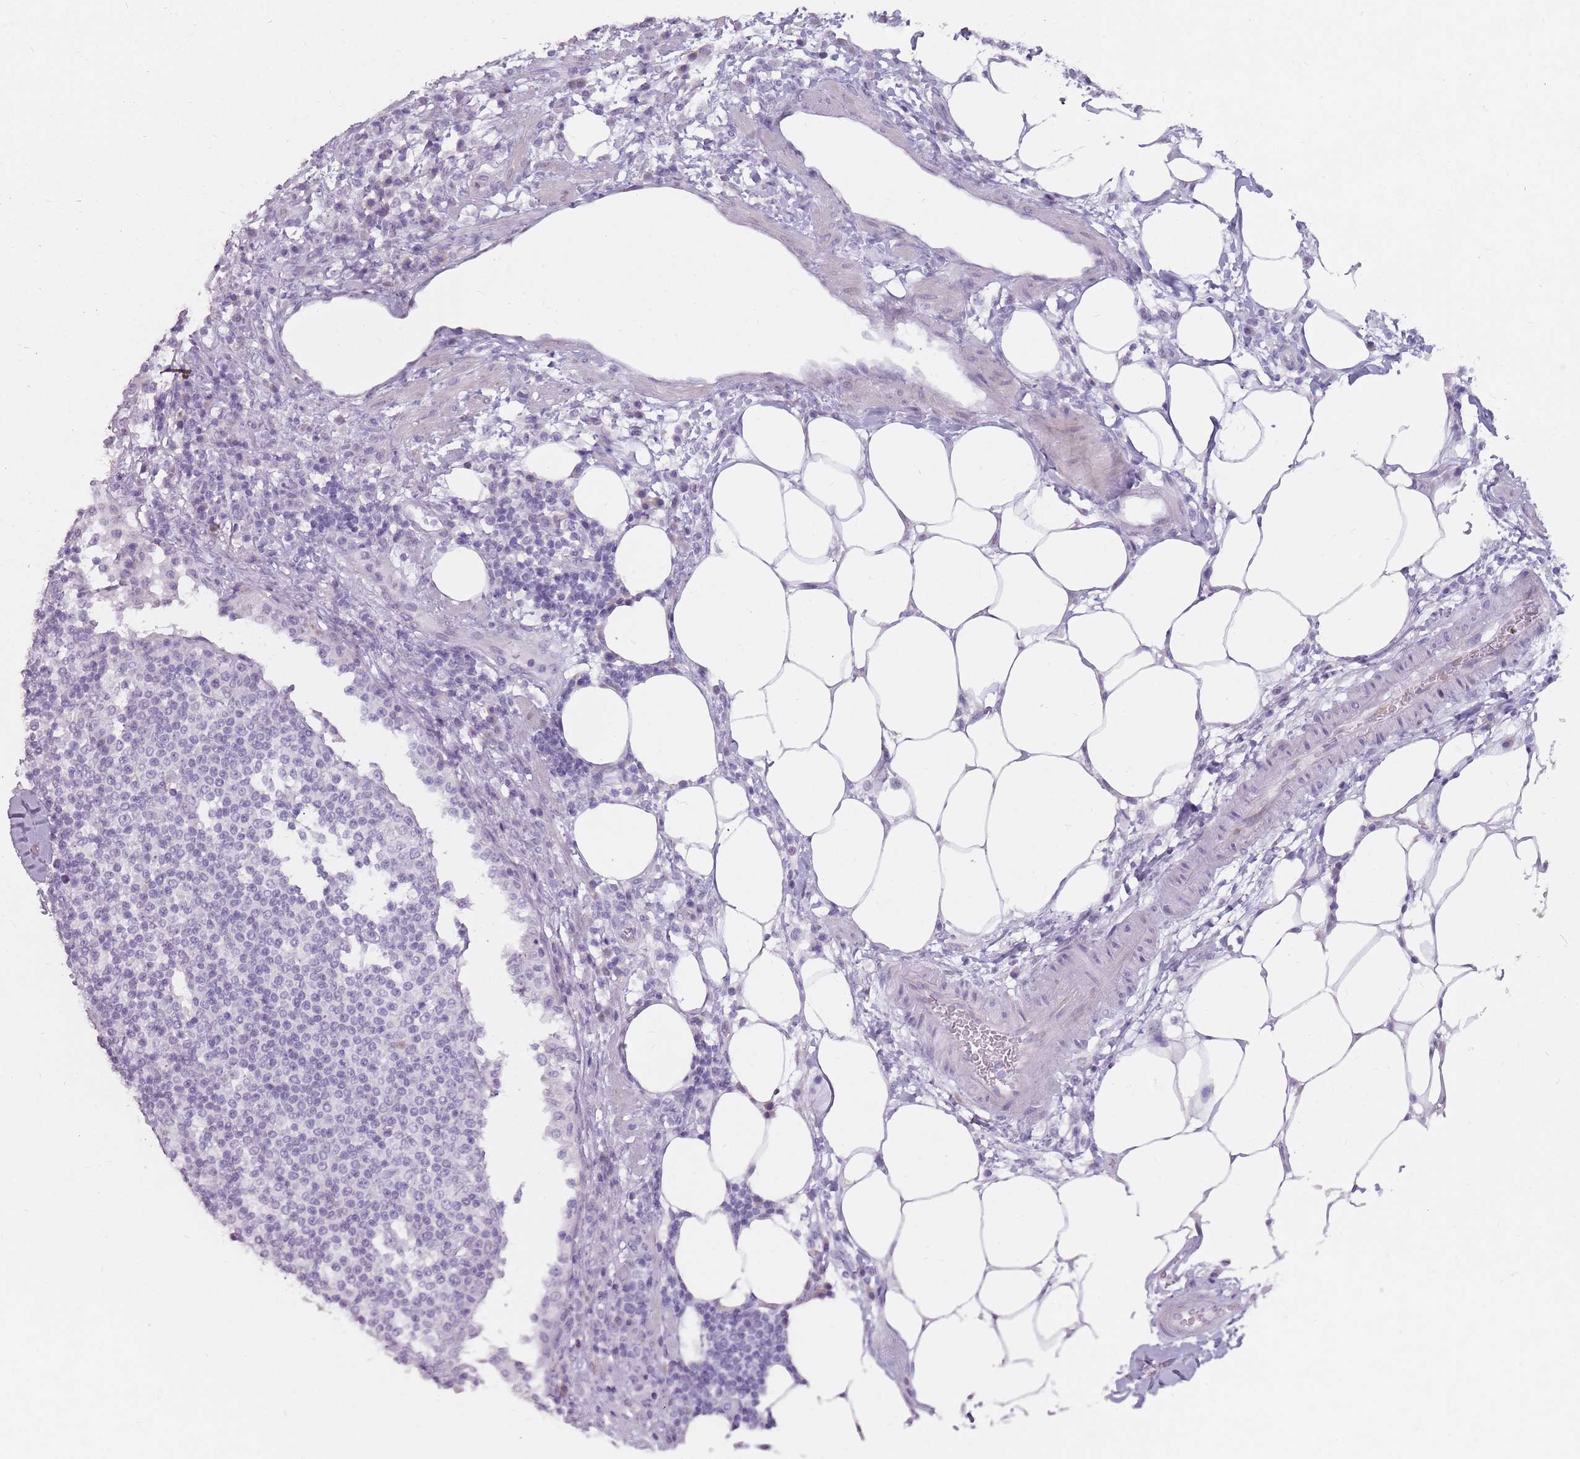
{"staining": {"intensity": "negative", "quantity": "none", "location": "none"}, "tissue": "lymph node", "cell_type": "Non-germinal center cells", "image_type": "normal", "snomed": [{"axis": "morphology", "description": "Normal tissue, NOS"}, {"axis": "topography", "description": "Lymph node"}], "caption": "Non-germinal center cells are negative for protein expression in benign human lymph node. (Stains: DAB (3,3'-diaminobenzidine) immunohistochemistry (IHC) with hematoxylin counter stain, Microscopy: brightfield microscopy at high magnification).", "gene": "DDX4", "patient": {"sex": "female", "age": 53}}